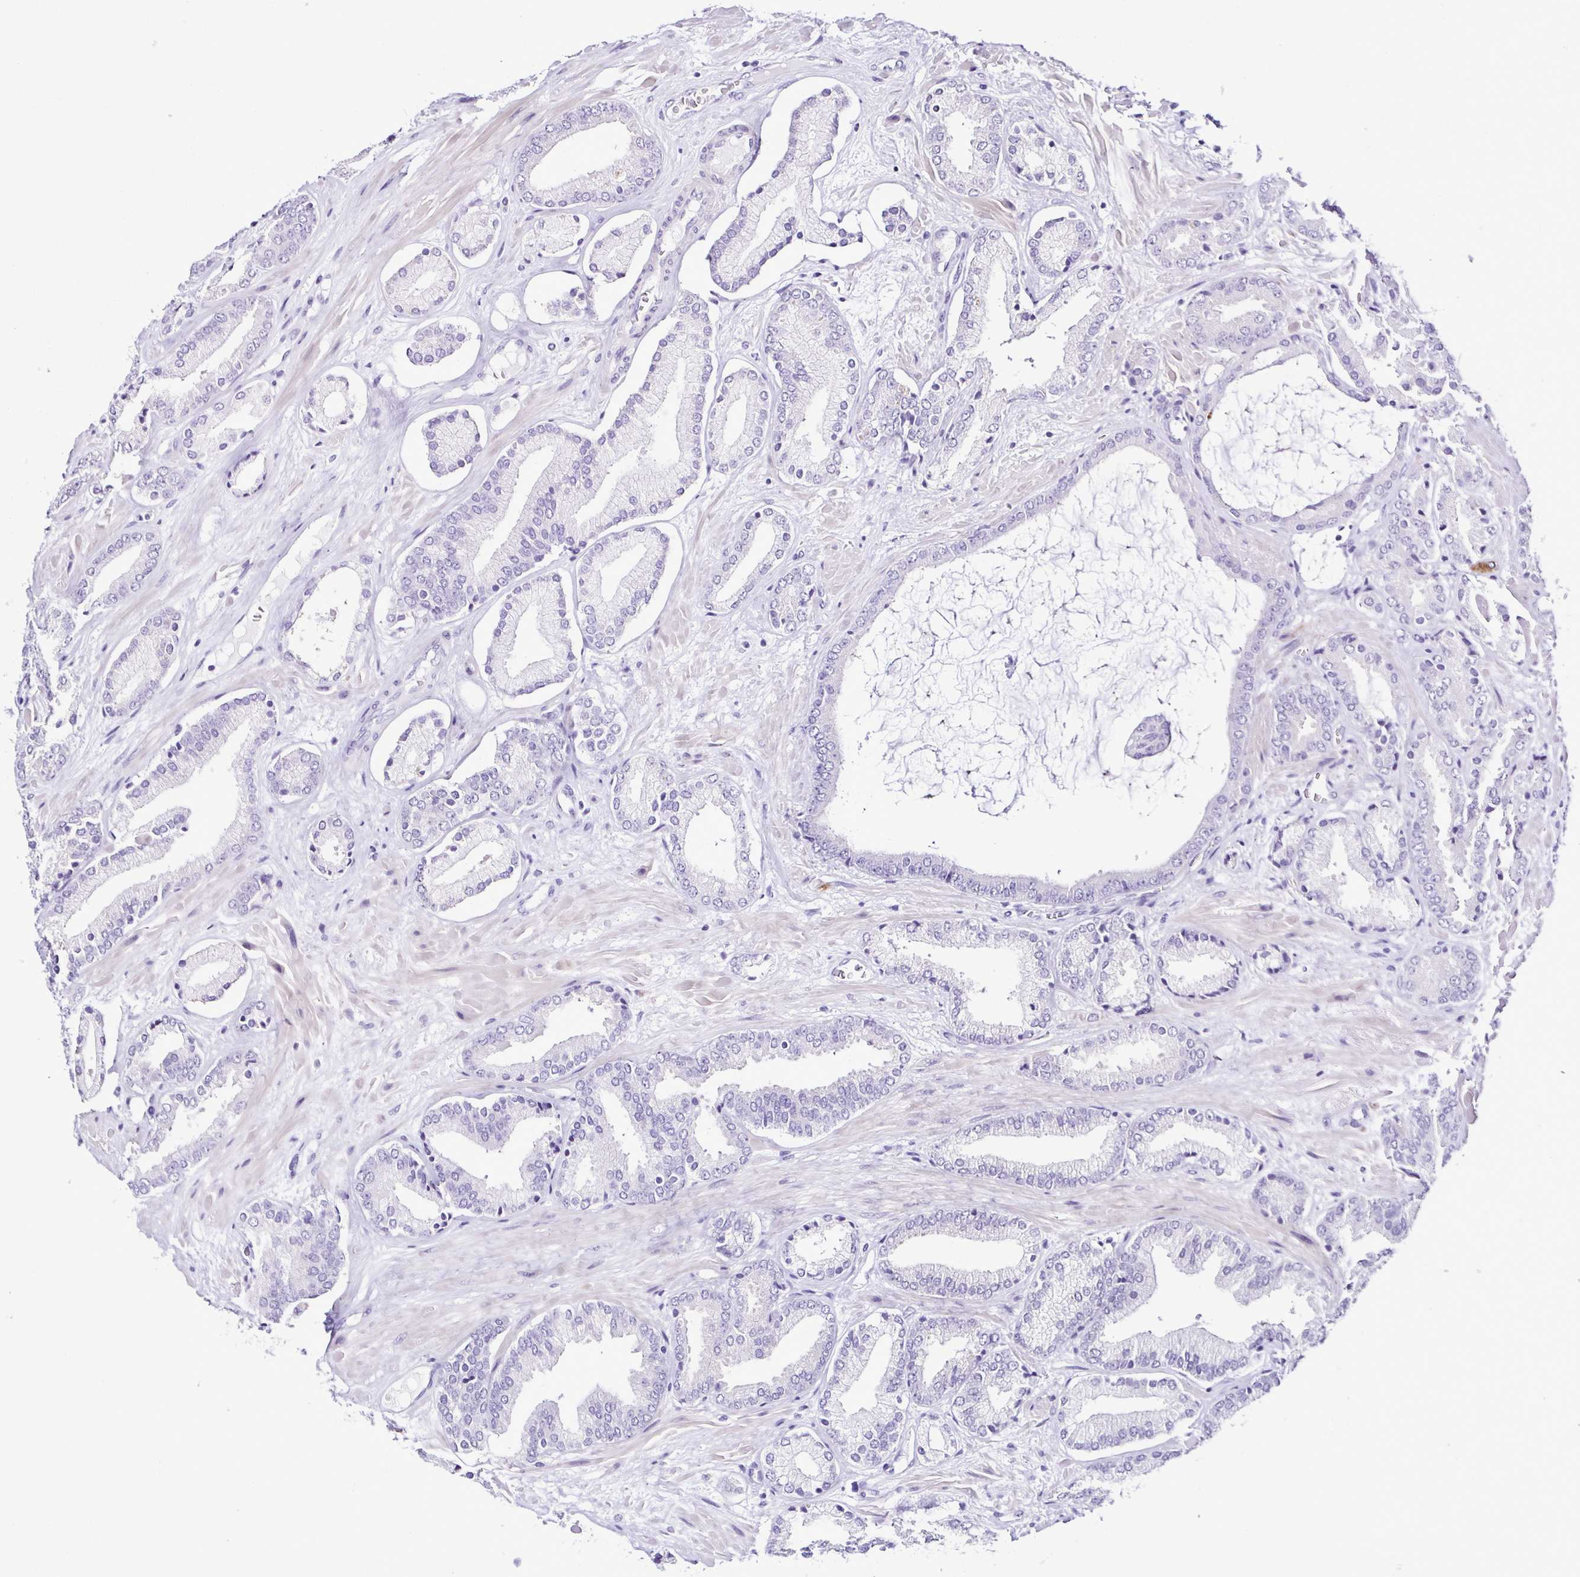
{"staining": {"intensity": "negative", "quantity": "none", "location": "none"}, "tissue": "prostate cancer", "cell_type": "Tumor cells", "image_type": "cancer", "snomed": [{"axis": "morphology", "description": "Adenocarcinoma, High grade"}, {"axis": "topography", "description": "Prostate"}], "caption": "IHC photomicrograph of high-grade adenocarcinoma (prostate) stained for a protein (brown), which shows no staining in tumor cells.", "gene": "SRL", "patient": {"sex": "male", "age": 56}}